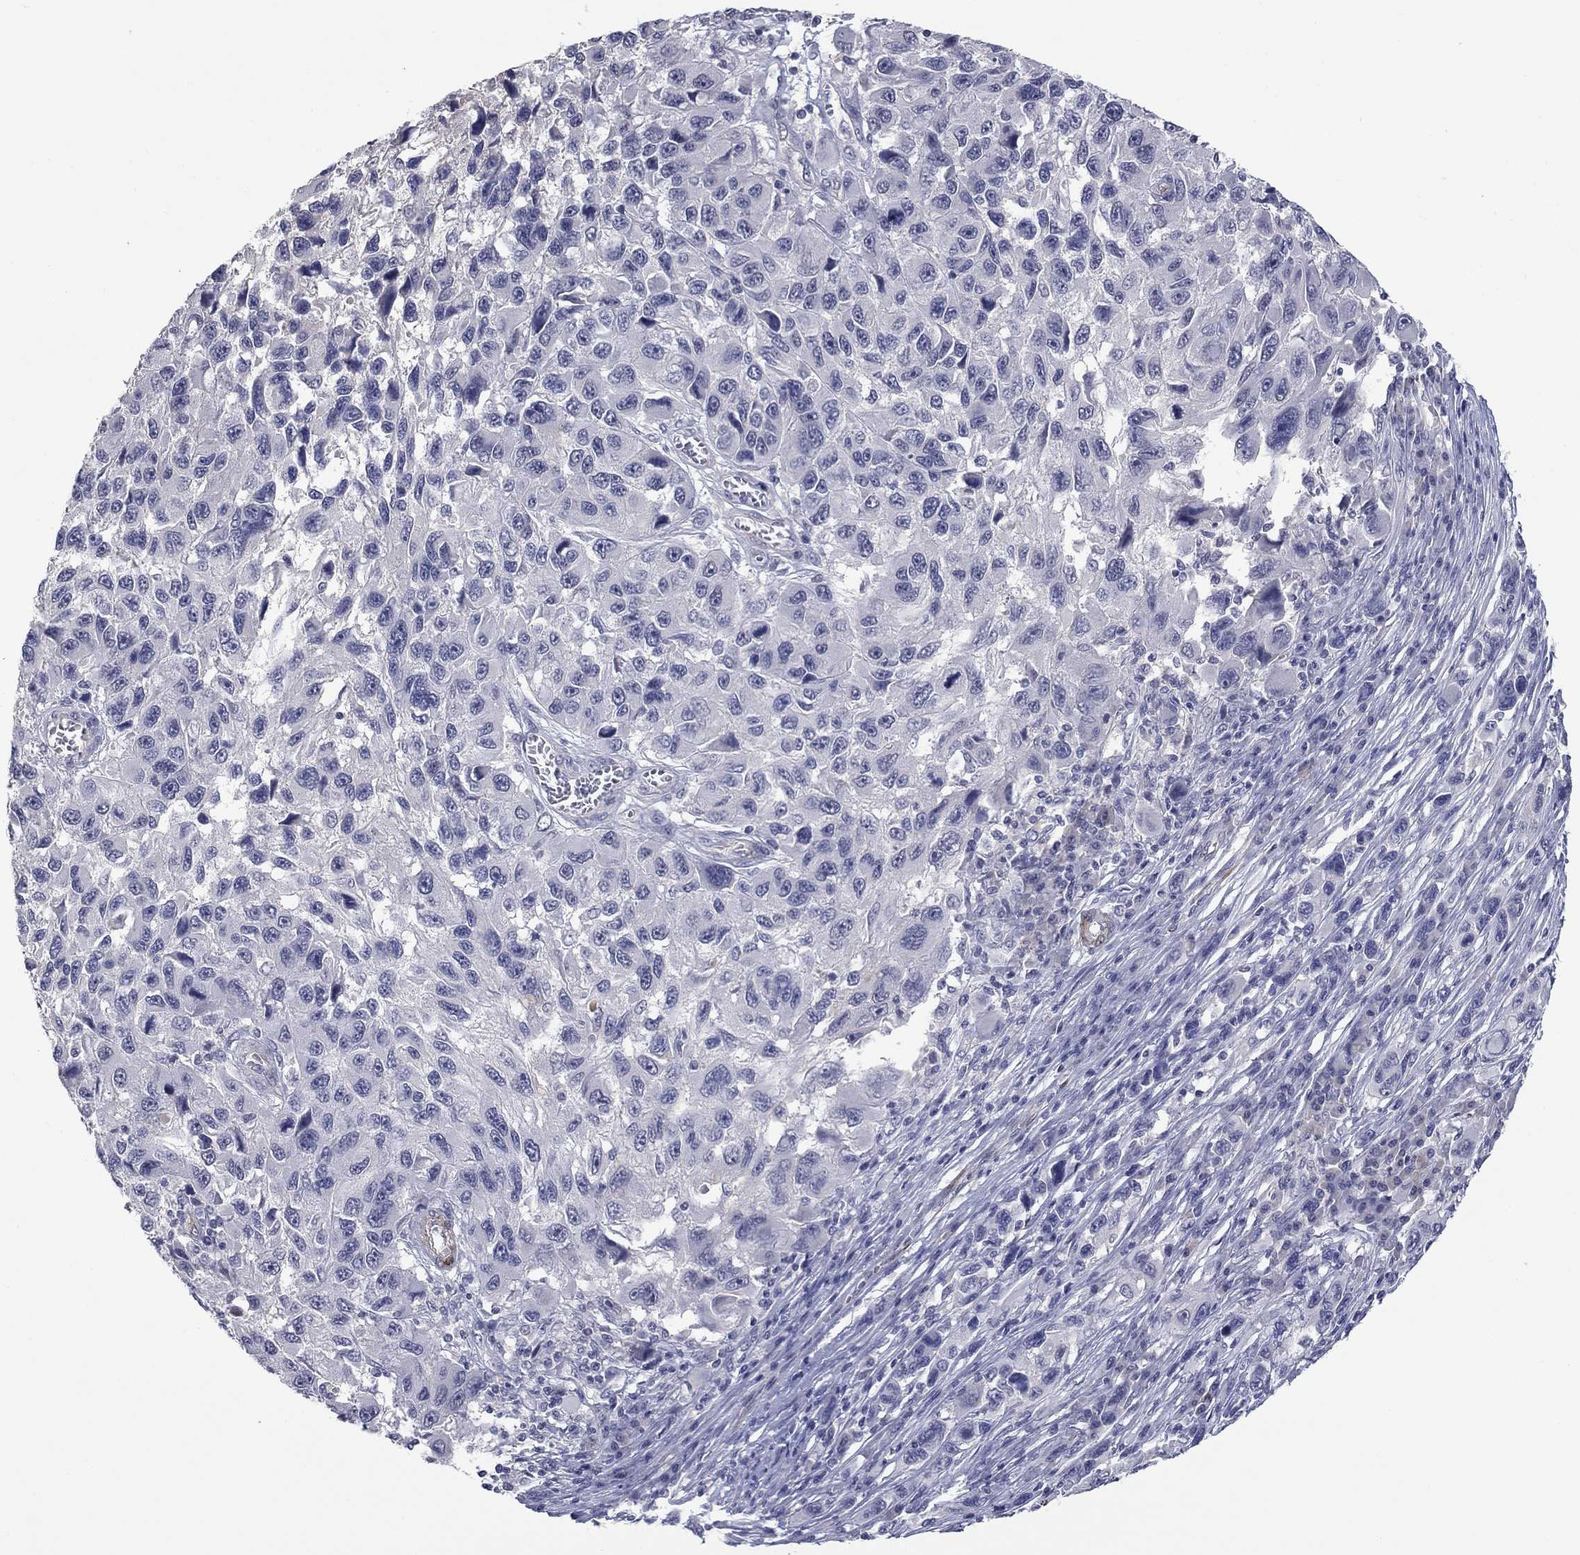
{"staining": {"intensity": "negative", "quantity": "none", "location": "none"}, "tissue": "melanoma", "cell_type": "Tumor cells", "image_type": "cancer", "snomed": [{"axis": "morphology", "description": "Malignant melanoma, NOS"}, {"axis": "topography", "description": "Skin"}], "caption": "DAB immunohistochemical staining of melanoma demonstrates no significant positivity in tumor cells. (DAB (3,3'-diaminobenzidine) immunohistochemistry, high magnification).", "gene": "IP6K3", "patient": {"sex": "male", "age": 53}}